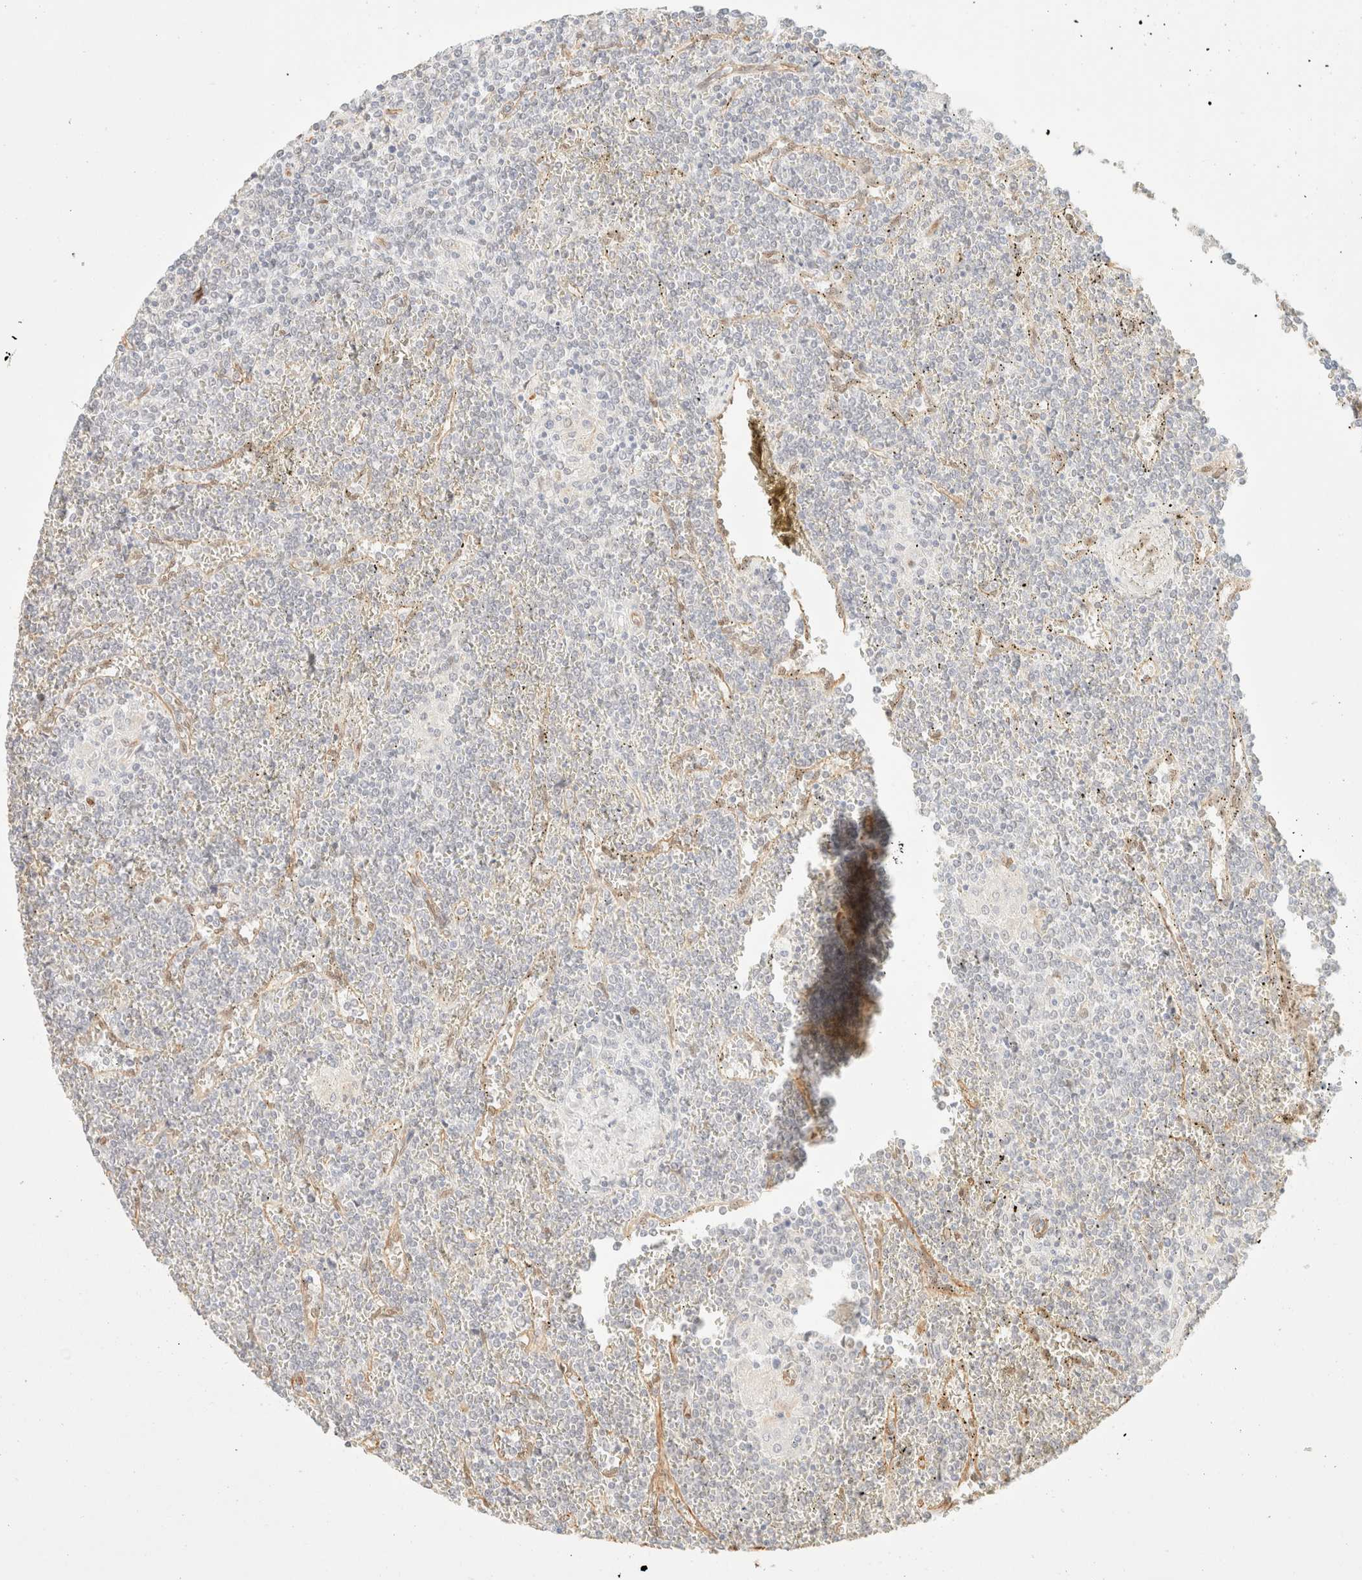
{"staining": {"intensity": "negative", "quantity": "none", "location": "none"}, "tissue": "lymphoma", "cell_type": "Tumor cells", "image_type": "cancer", "snomed": [{"axis": "morphology", "description": "Malignant lymphoma, non-Hodgkin's type, Low grade"}, {"axis": "topography", "description": "Spleen"}], "caption": "DAB (3,3'-diaminobenzidine) immunohistochemical staining of human malignant lymphoma, non-Hodgkin's type (low-grade) demonstrates no significant expression in tumor cells.", "gene": "ZSCAN18", "patient": {"sex": "female", "age": 19}}